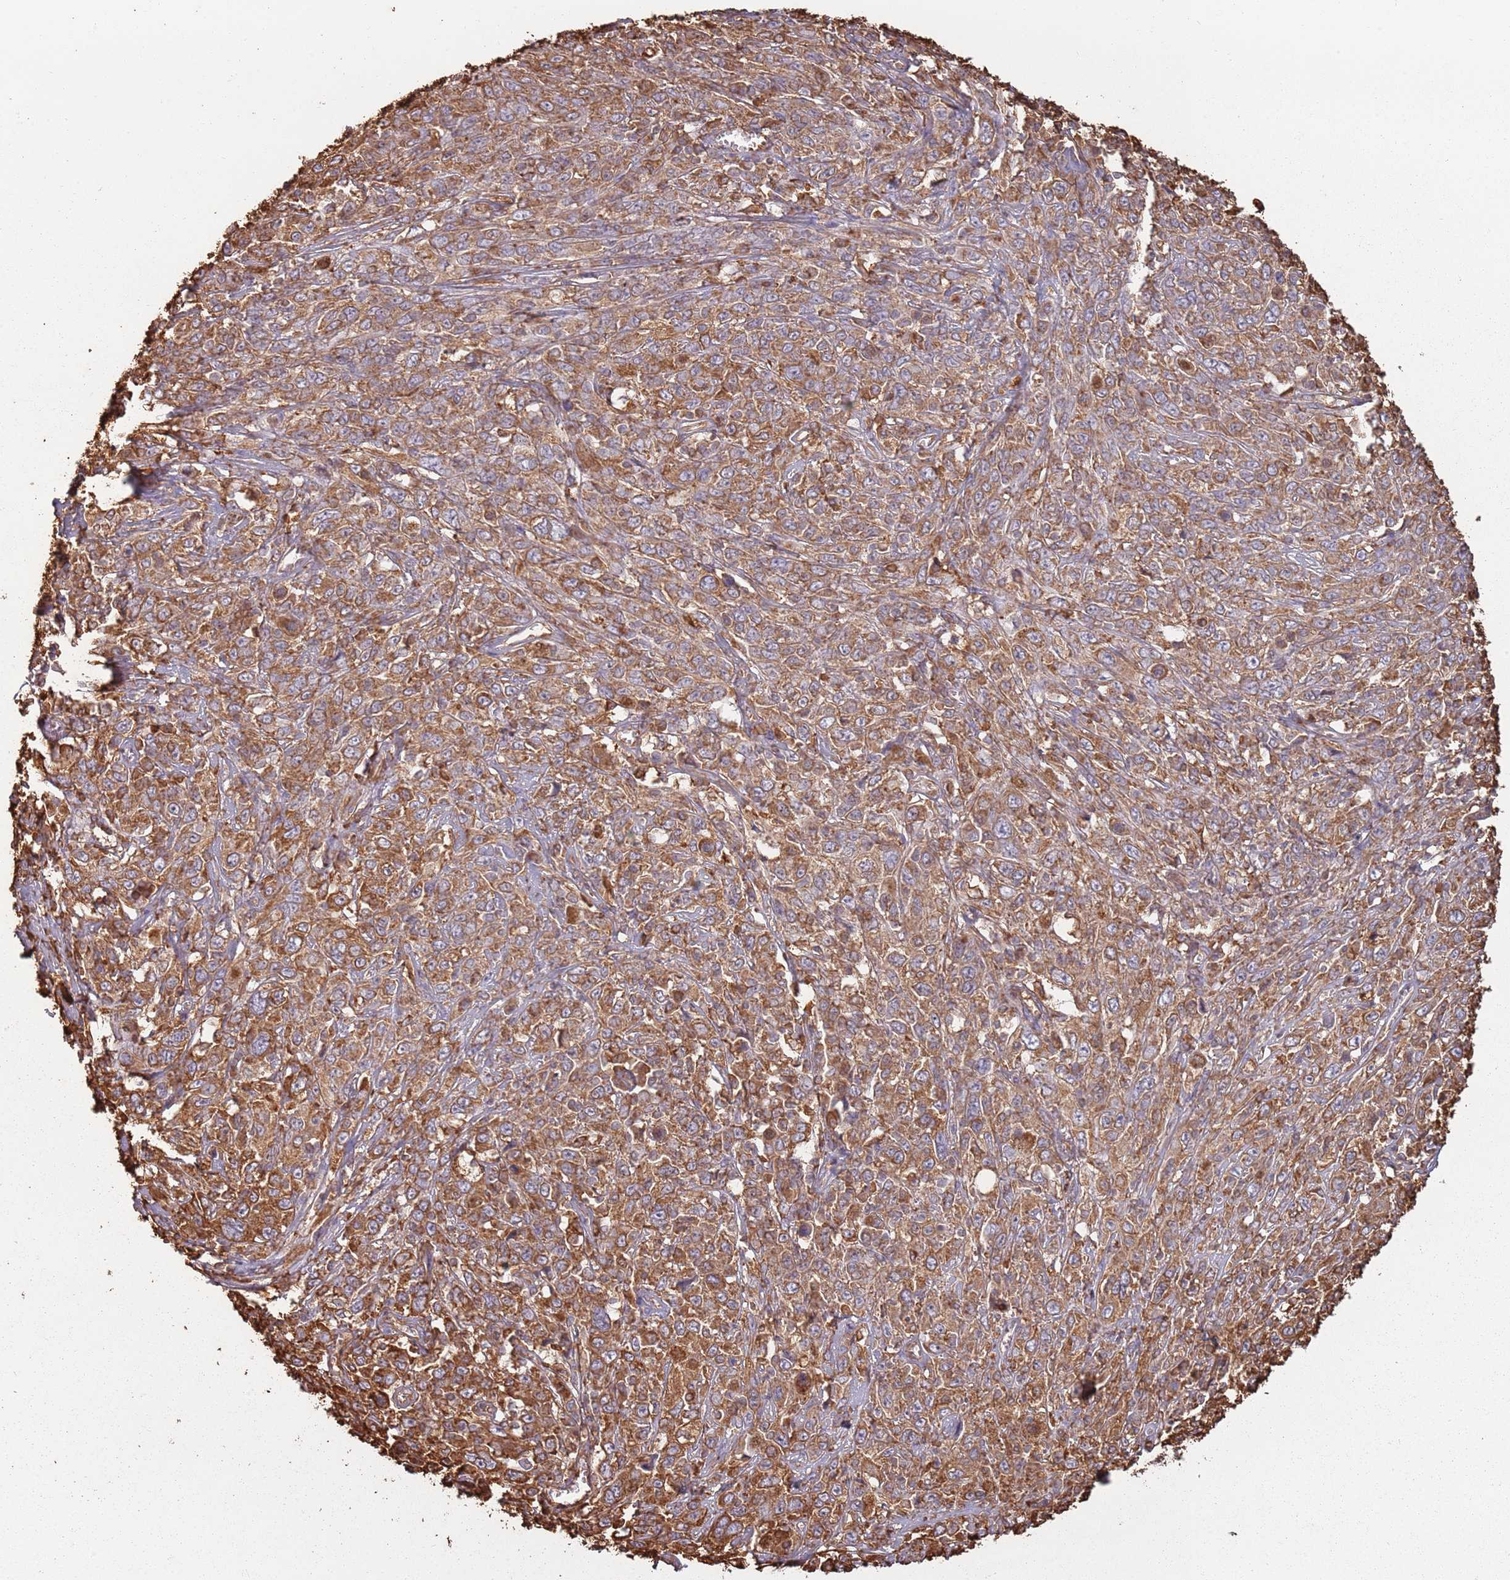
{"staining": {"intensity": "moderate", "quantity": ">75%", "location": "cytoplasmic/membranous"}, "tissue": "cervical cancer", "cell_type": "Tumor cells", "image_type": "cancer", "snomed": [{"axis": "morphology", "description": "Squamous cell carcinoma, NOS"}, {"axis": "topography", "description": "Cervix"}], "caption": "This micrograph reveals immunohistochemistry staining of human squamous cell carcinoma (cervical), with medium moderate cytoplasmic/membranous expression in approximately >75% of tumor cells.", "gene": "ATOSB", "patient": {"sex": "female", "age": 46}}